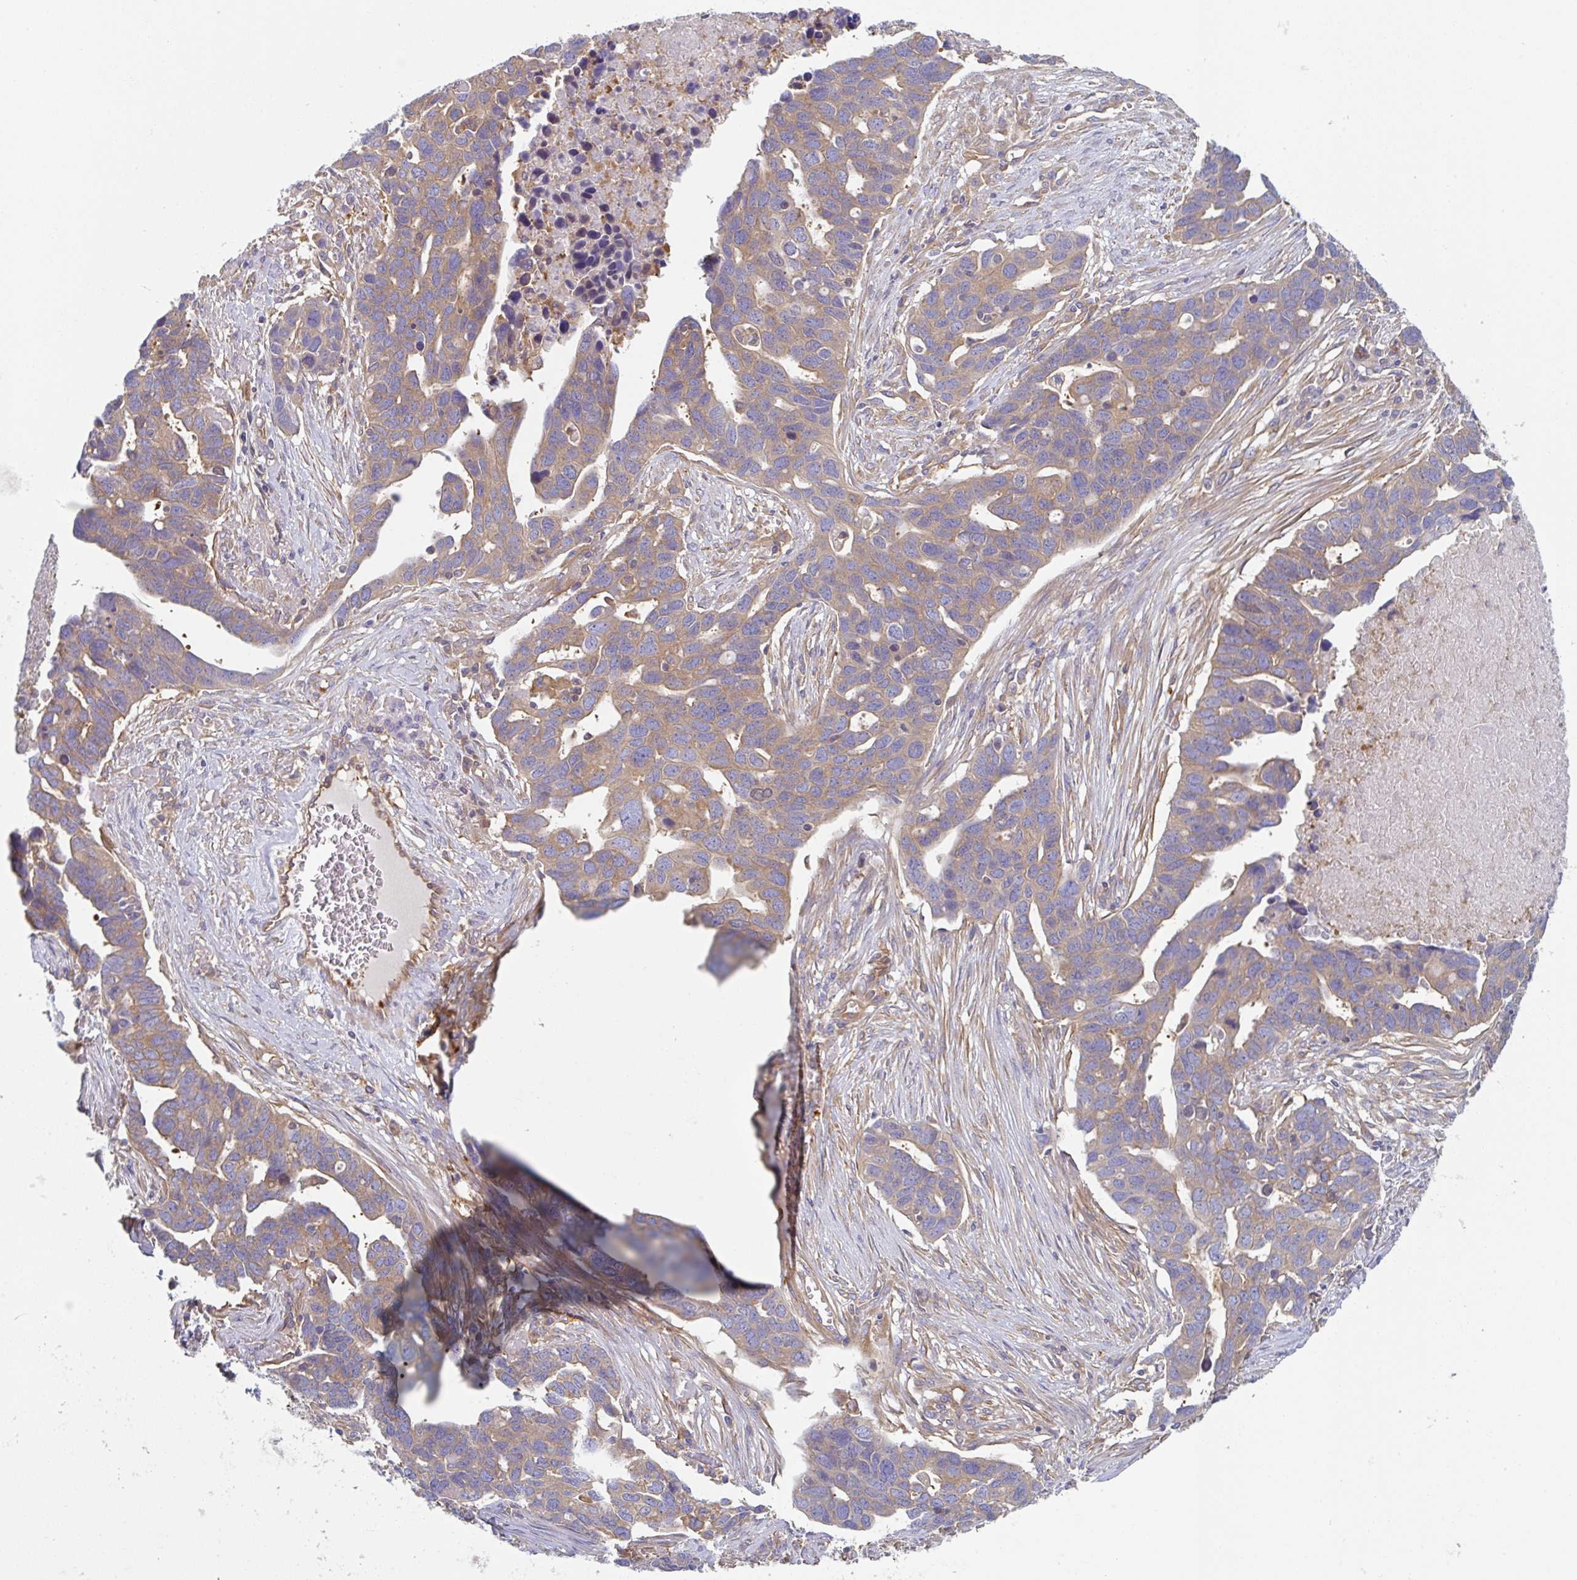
{"staining": {"intensity": "moderate", "quantity": ">75%", "location": "cytoplasmic/membranous"}, "tissue": "ovarian cancer", "cell_type": "Tumor cells", "image_type": "cancer", "snomed": [{"axis": "morphology", "description": "Cystadenocarcinoma, serous, NOS"}, {"axis": "topography", "description": "Ovary"}], "caption": "Immunohistochemistry (IHC) of ovarian cancer reveals medium levels of moderate cytoplasmic/membranous staining in about >75% of tumor cells.", "gene": "AMPD2", "patient": {"sex": "female", "age": 54}}